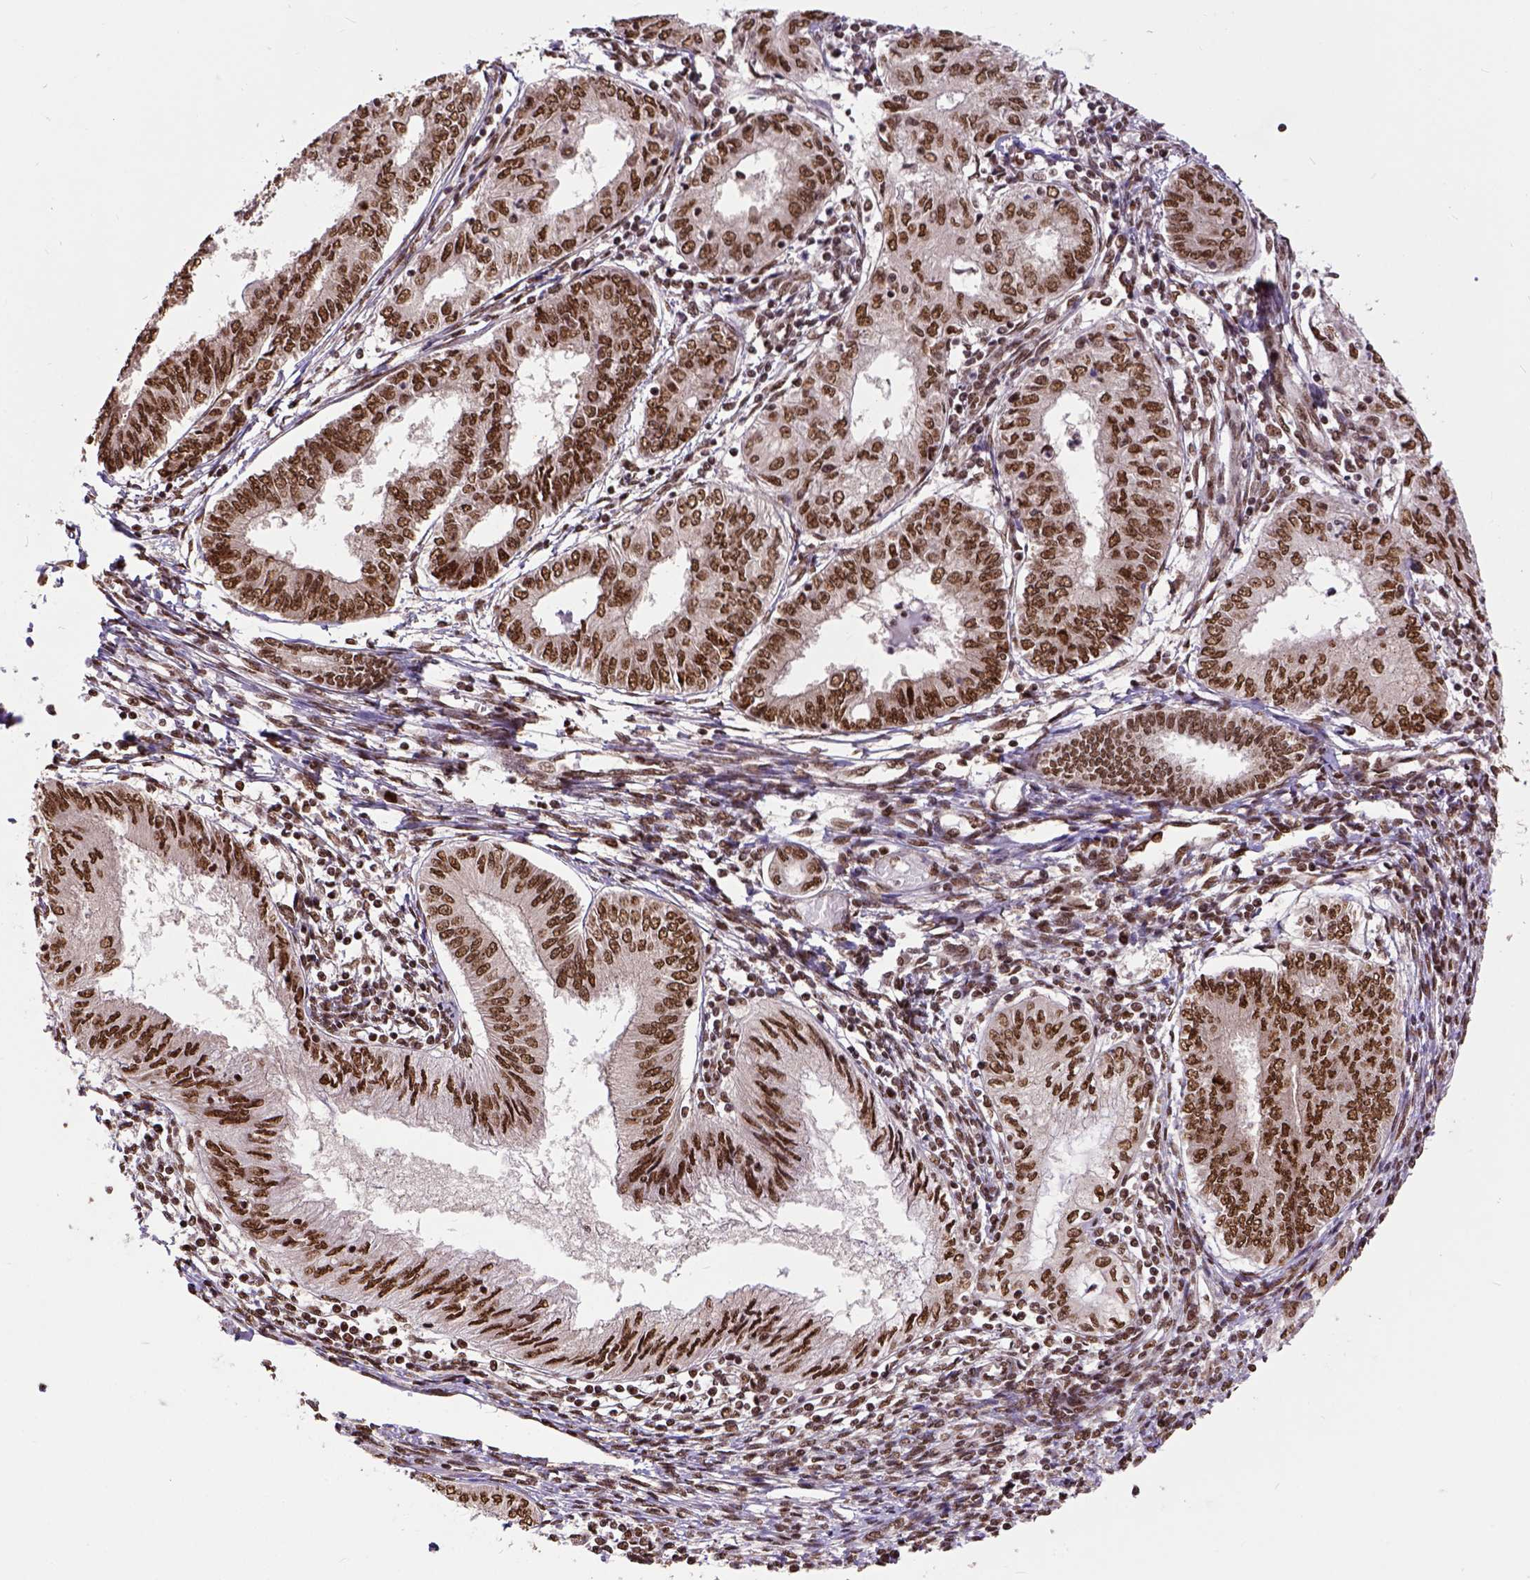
{"staining": {"intensity": "moderate", "quantity": ">75%", "location": "nuclear"}, "tissue": "endometrial cancer", "cell_type": "Tumor cells", "image_type": "cancer", "snomed": [{"axis": "morphology", "description": "Adenocarcinoma, NOS"}, {"axis": "topography", "description": "Endometrium"}], "caption": "Endometrial adenocarcinoma stained with a protein marker reveals moderate staining in tumor cells.", "gene": "NACC1", "patient": {"sex": "female", "age": 68}}